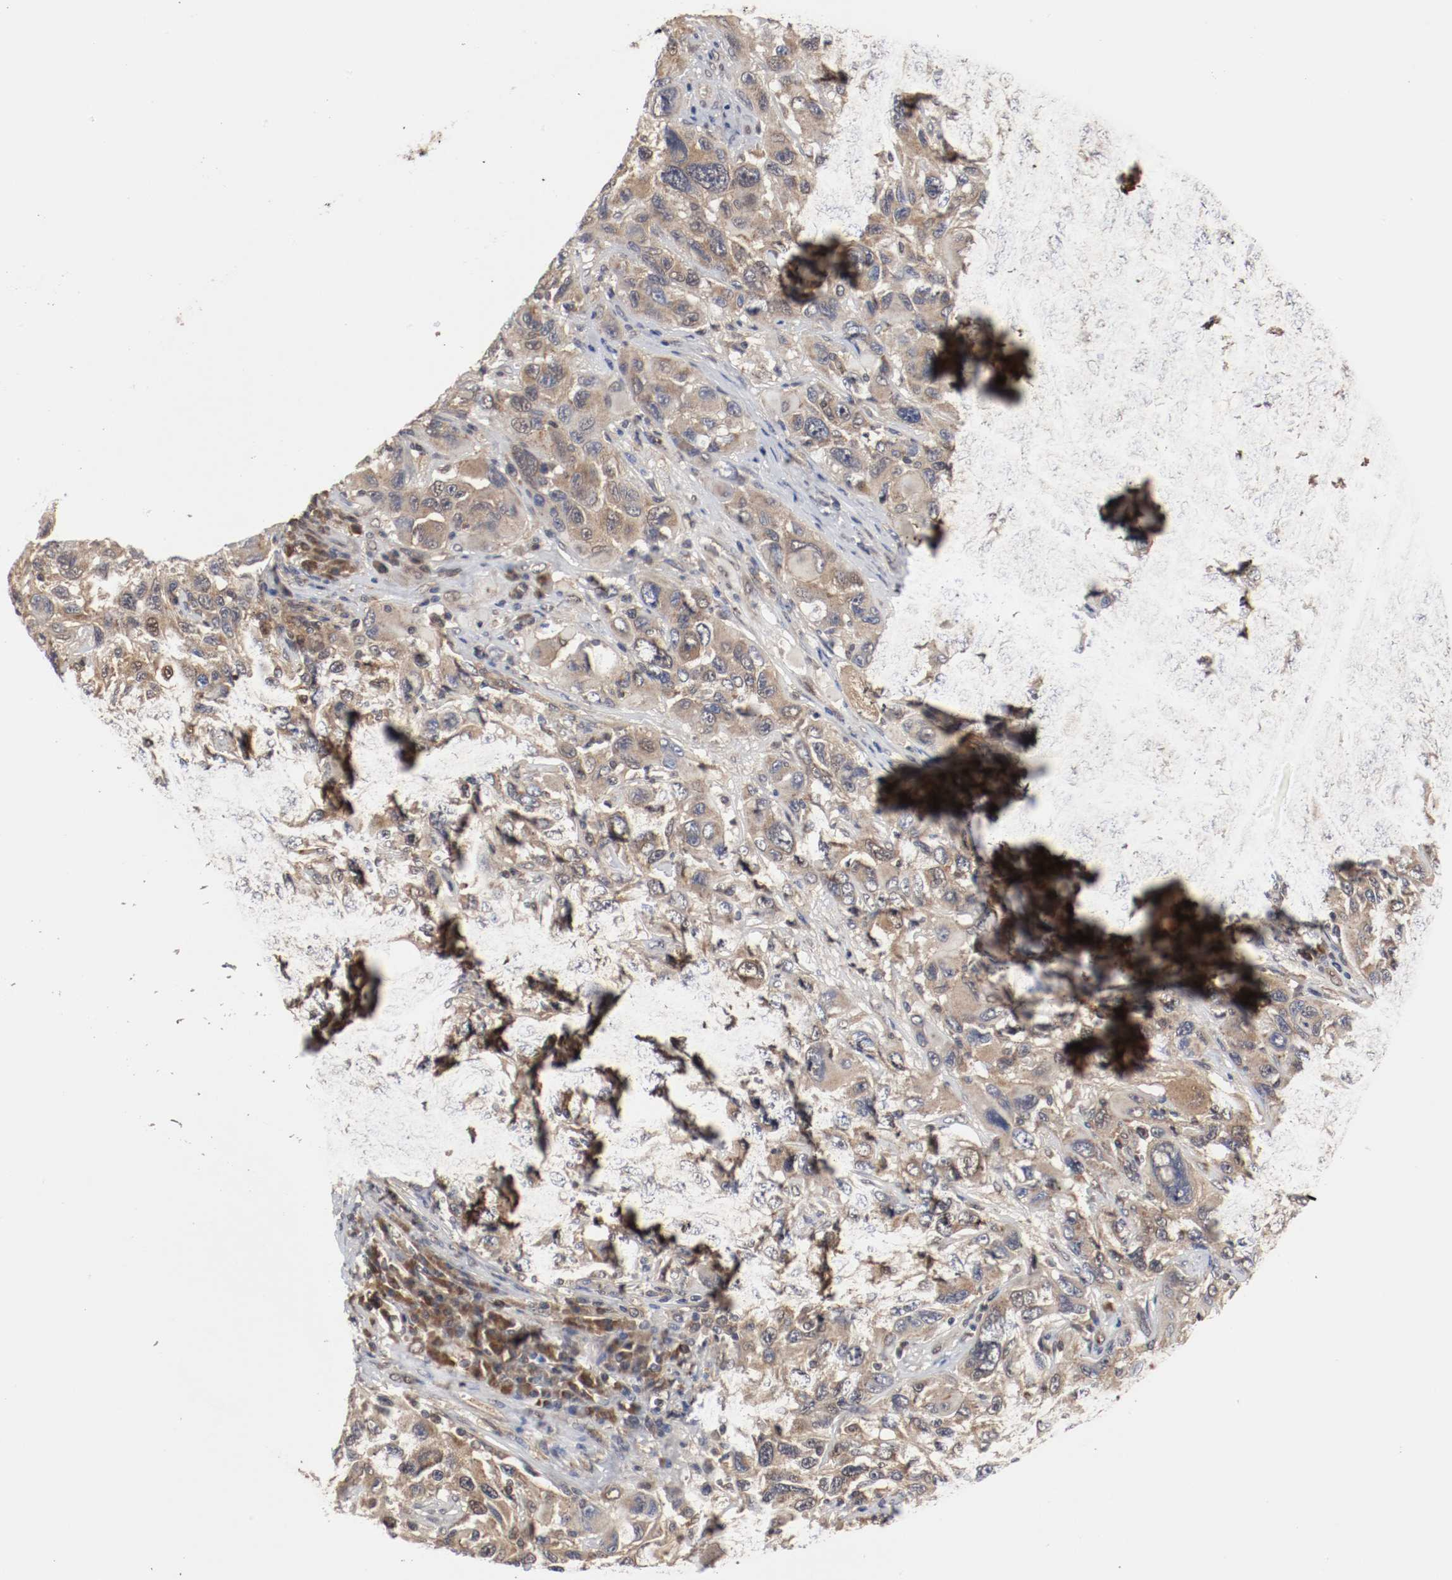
{"staining": {"intensity": "moderate", "quantity": ">75%", "location": "cytoplasmic/membranous"}, "tissue": "melanoma", "cell_type": "Tumor cells", "image_type": "cancer", "snomed": [{"axis": "morphology", "description": "Malignant melanoma, NOS"}, {"axis": "topography", "description": "Skin"}], "caption": "Tumor cells demonstrate moderate cytoplasmic/membranous staining in approximately >75% of cells in melanoma.", "gene": "AFG3L2", "patient": {"sex": "male", "age": 53}}